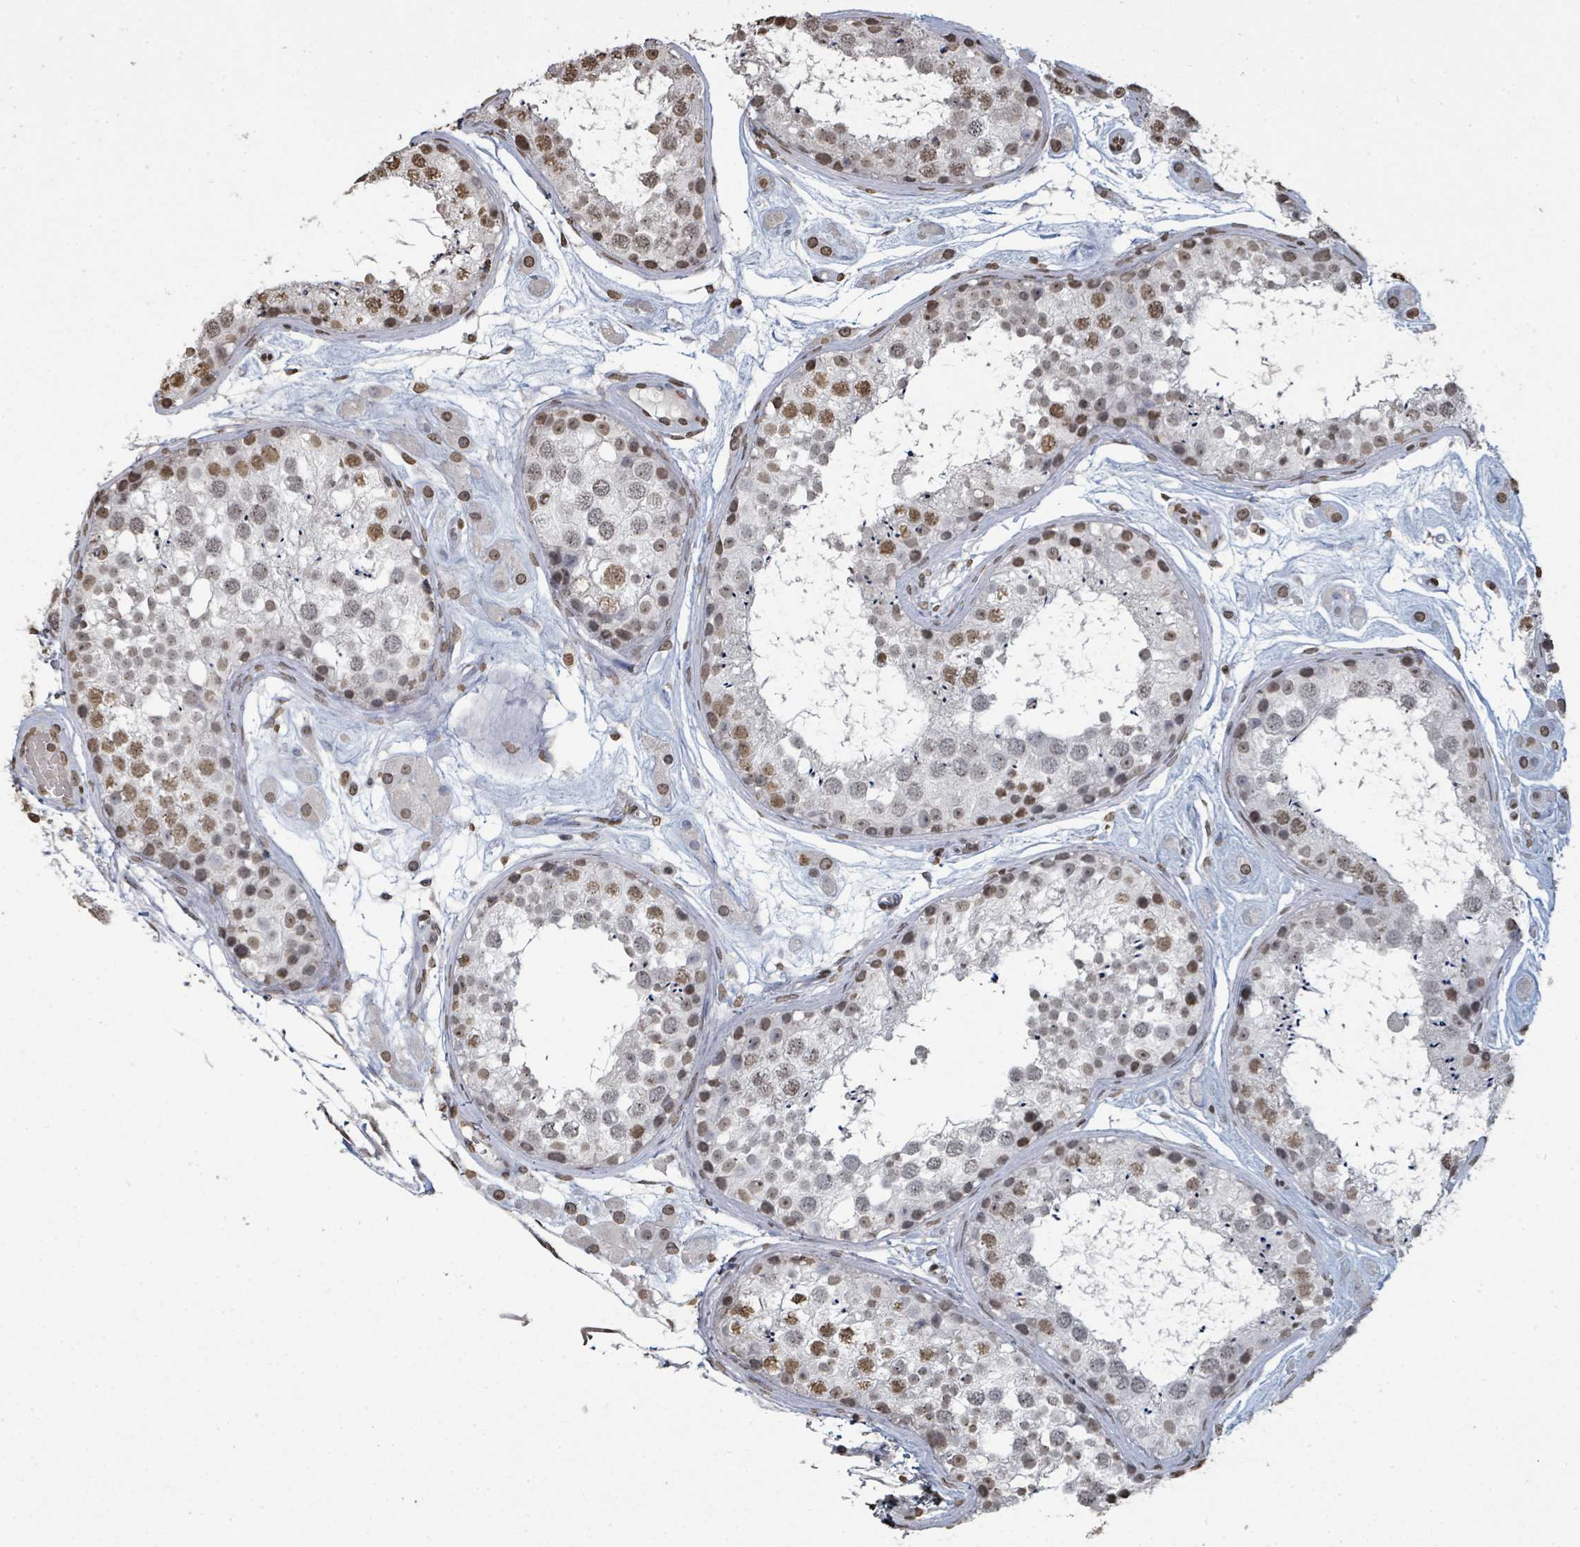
{"staining": {"intensity": "moderate", "quantity": ">75%", "location": "nuclear"}, "tissue": "testis", "cell_type": "Cells in seminiferous ducts", "image_type": "normal", "snomed": [{"axis": "morphology", "description": "Normal tissue, NOS"}, {"axis": "topography", "description": "Testis"}], "caption": "This is a micrograph of immunohistochemistry staining of benign testis, which shows moderate expression in the nuclear of cells in seminiferous ducts.", "gene": "MRPS12", "patient": {"sex": "male", "age": 25}}